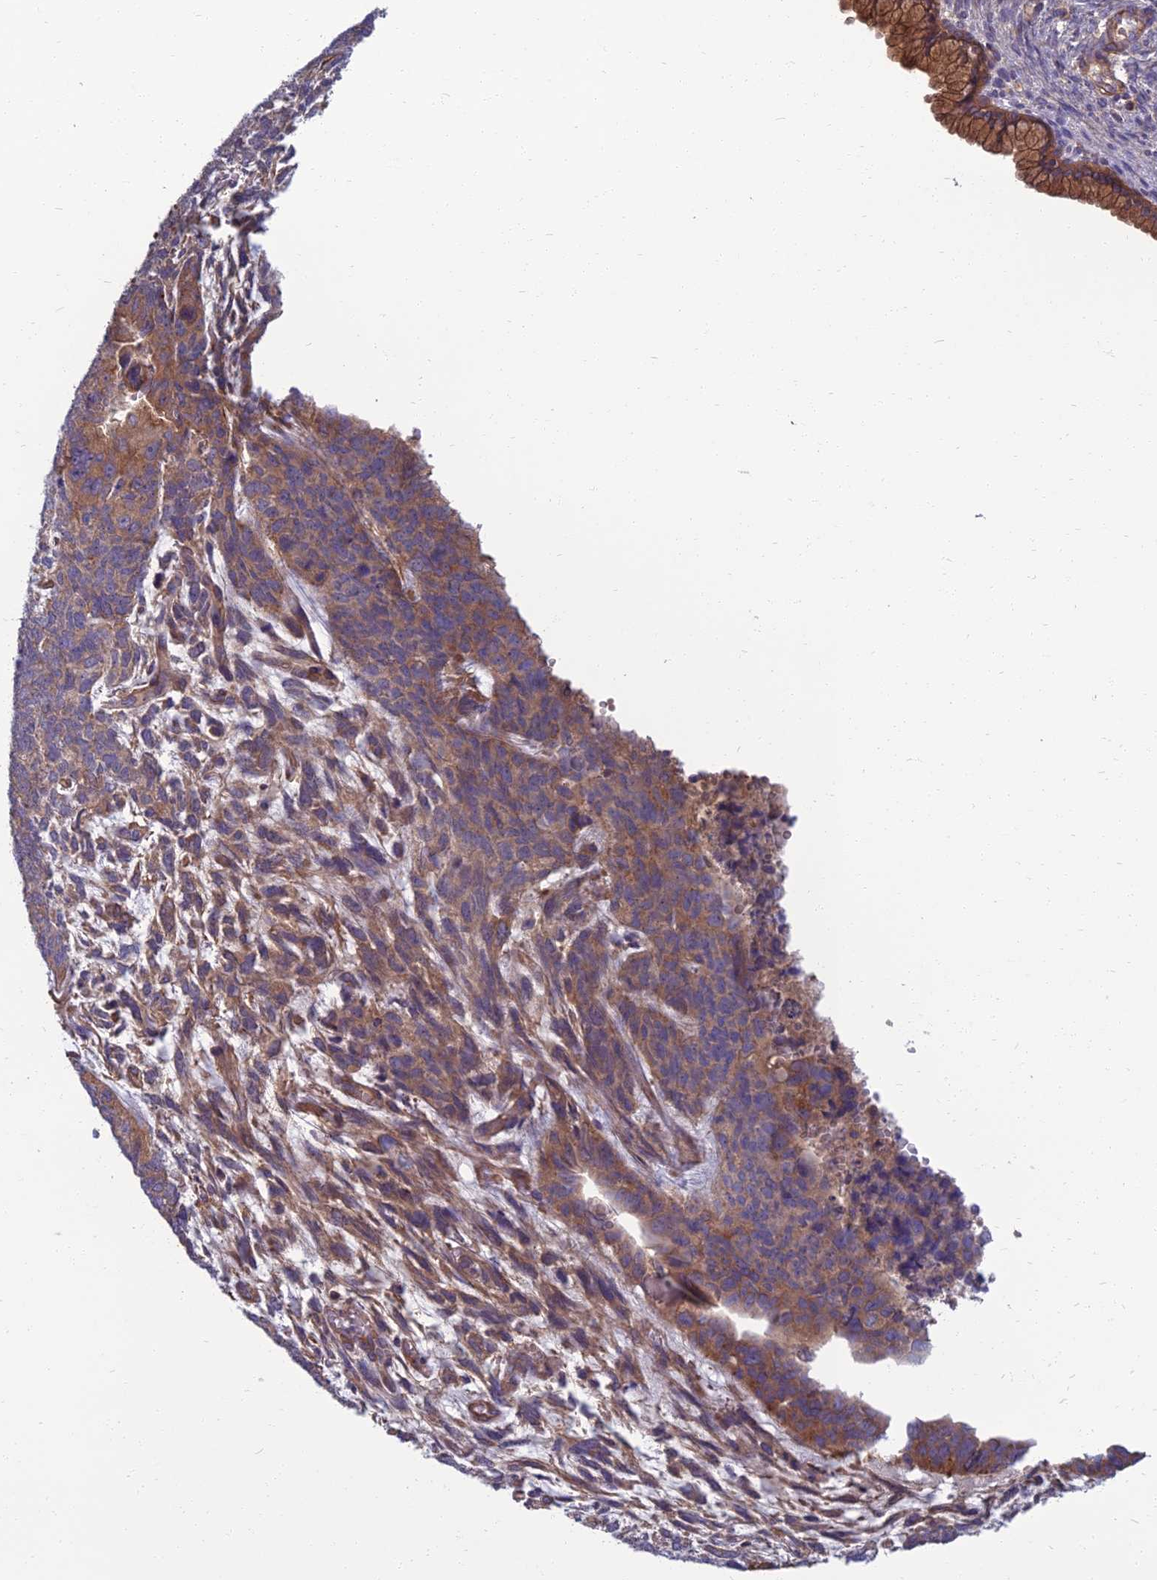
{"staining": {"intensity": "weak", "quantity": ">75%", "location": "cytoplasmic/membranous"}, "tissue": "cervical cancer", "cell_type": "Tumor cells", "image_type": "cancer", "snomed": [{"axis": "morphology", "description": "Squamous cell carcinoma, NOS"}, {"axis": "topography", "description": "Cervix"}], "caption": "This is an image of immunohistochemistry (IHC) staining of squamous cell carcinoma (cervical), which shows weak staining in the cytoplasmic/membranous of tumor cells.", "gene": "WDR24", "patient": {"sex": "female", "age": 63}}